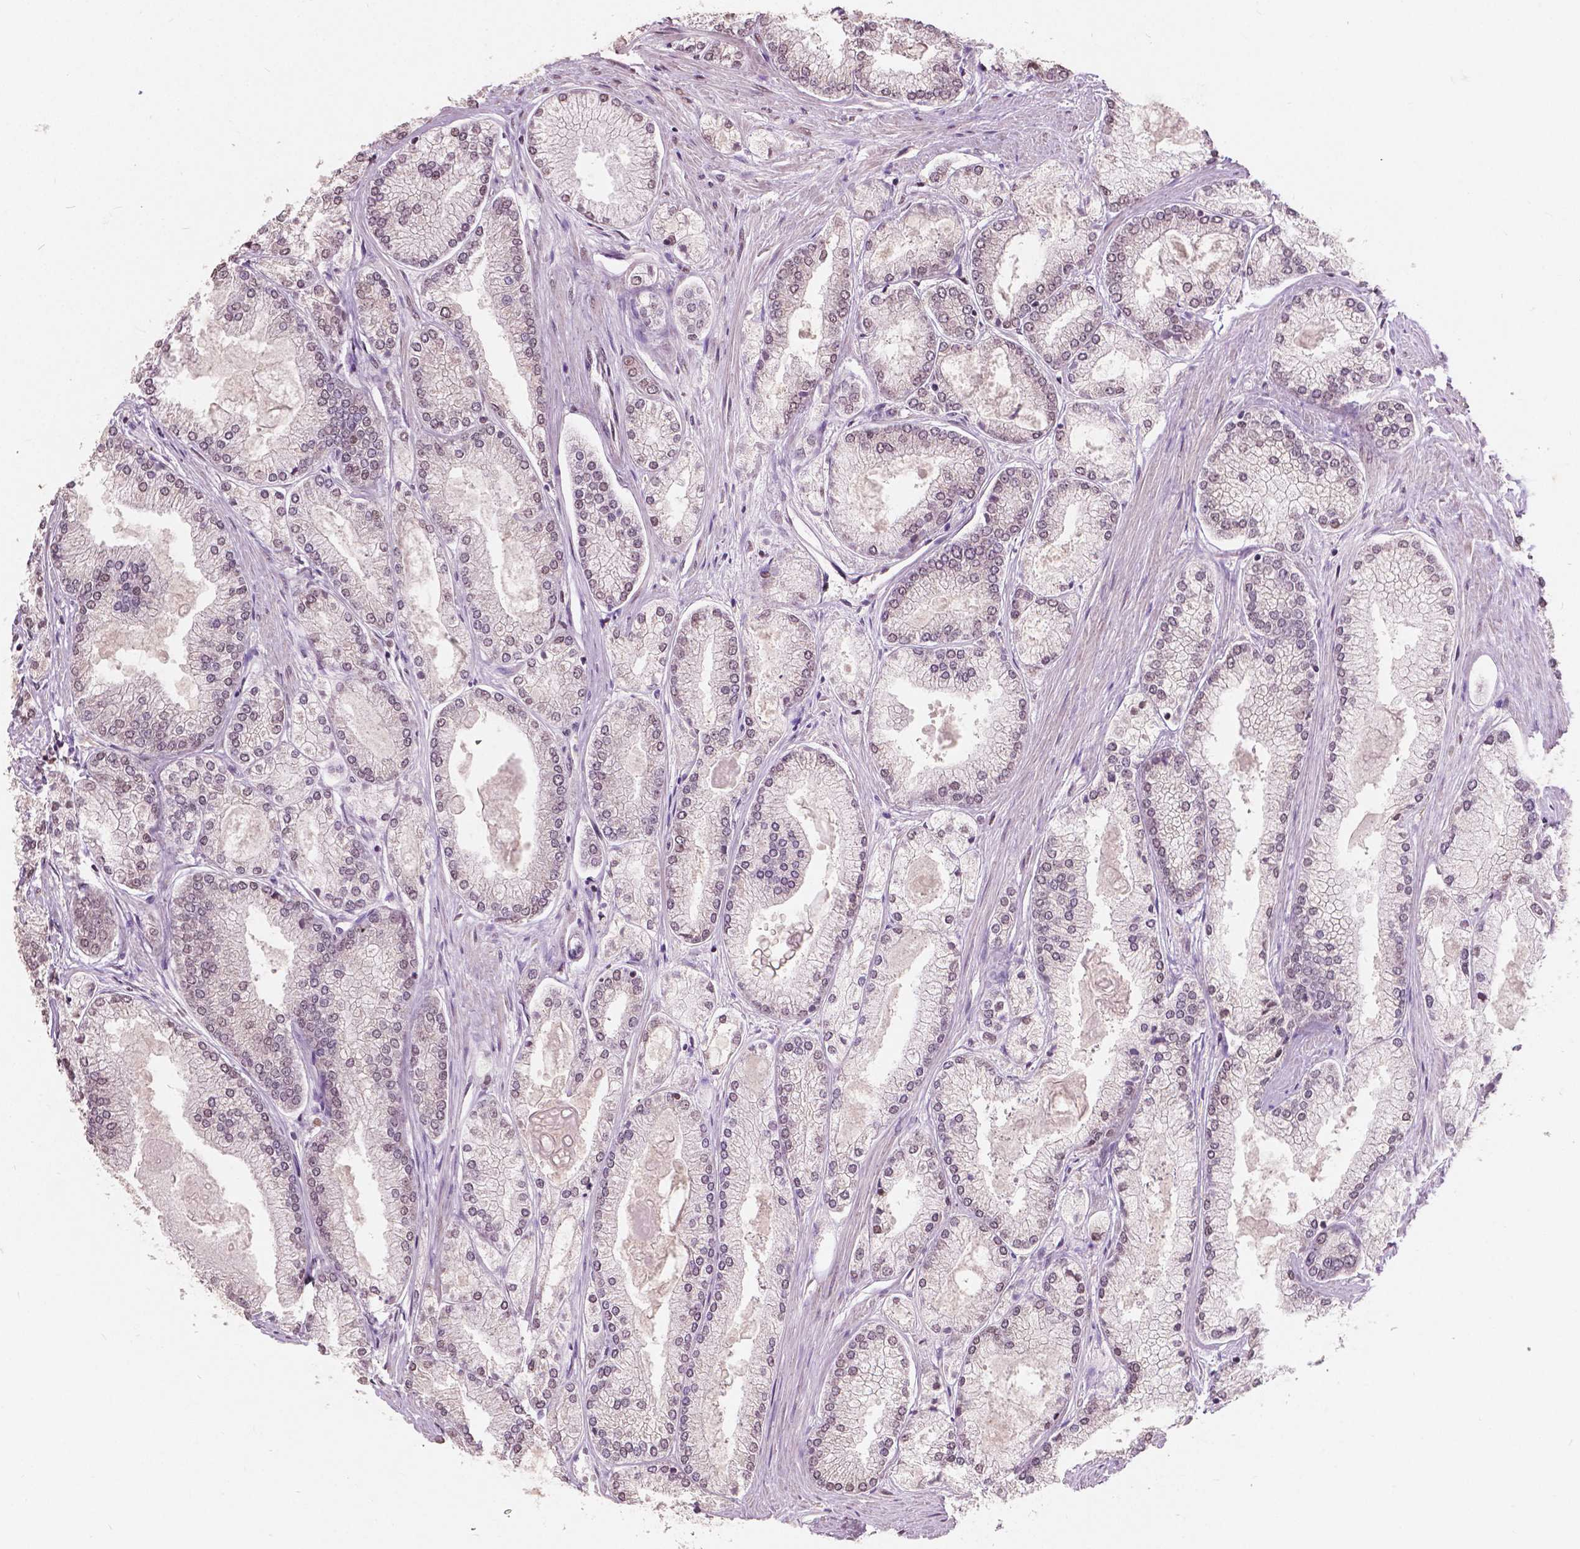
{"staining": {"intensity": "weak", "quantity": "25%-75%", "location": "nuclear"}, "tissue": "prostate cancer", "cell_type": "Tumor cells", "image_type": "cancer", "snomed": [{"axis": "morphology", "description": "Adenocarcinoma, High grade"}, {"axis": "topography", "description": "Prostate"}], "caption": "Approximately 25%-75% of tumor cells in human high-grade adenocarcinoma (prostate) show weak nuclear protein staining as visualized by brown immunohistochemical staining.", "gene": "HOXA10", "patient": {"sex": "male", "age": 68}}